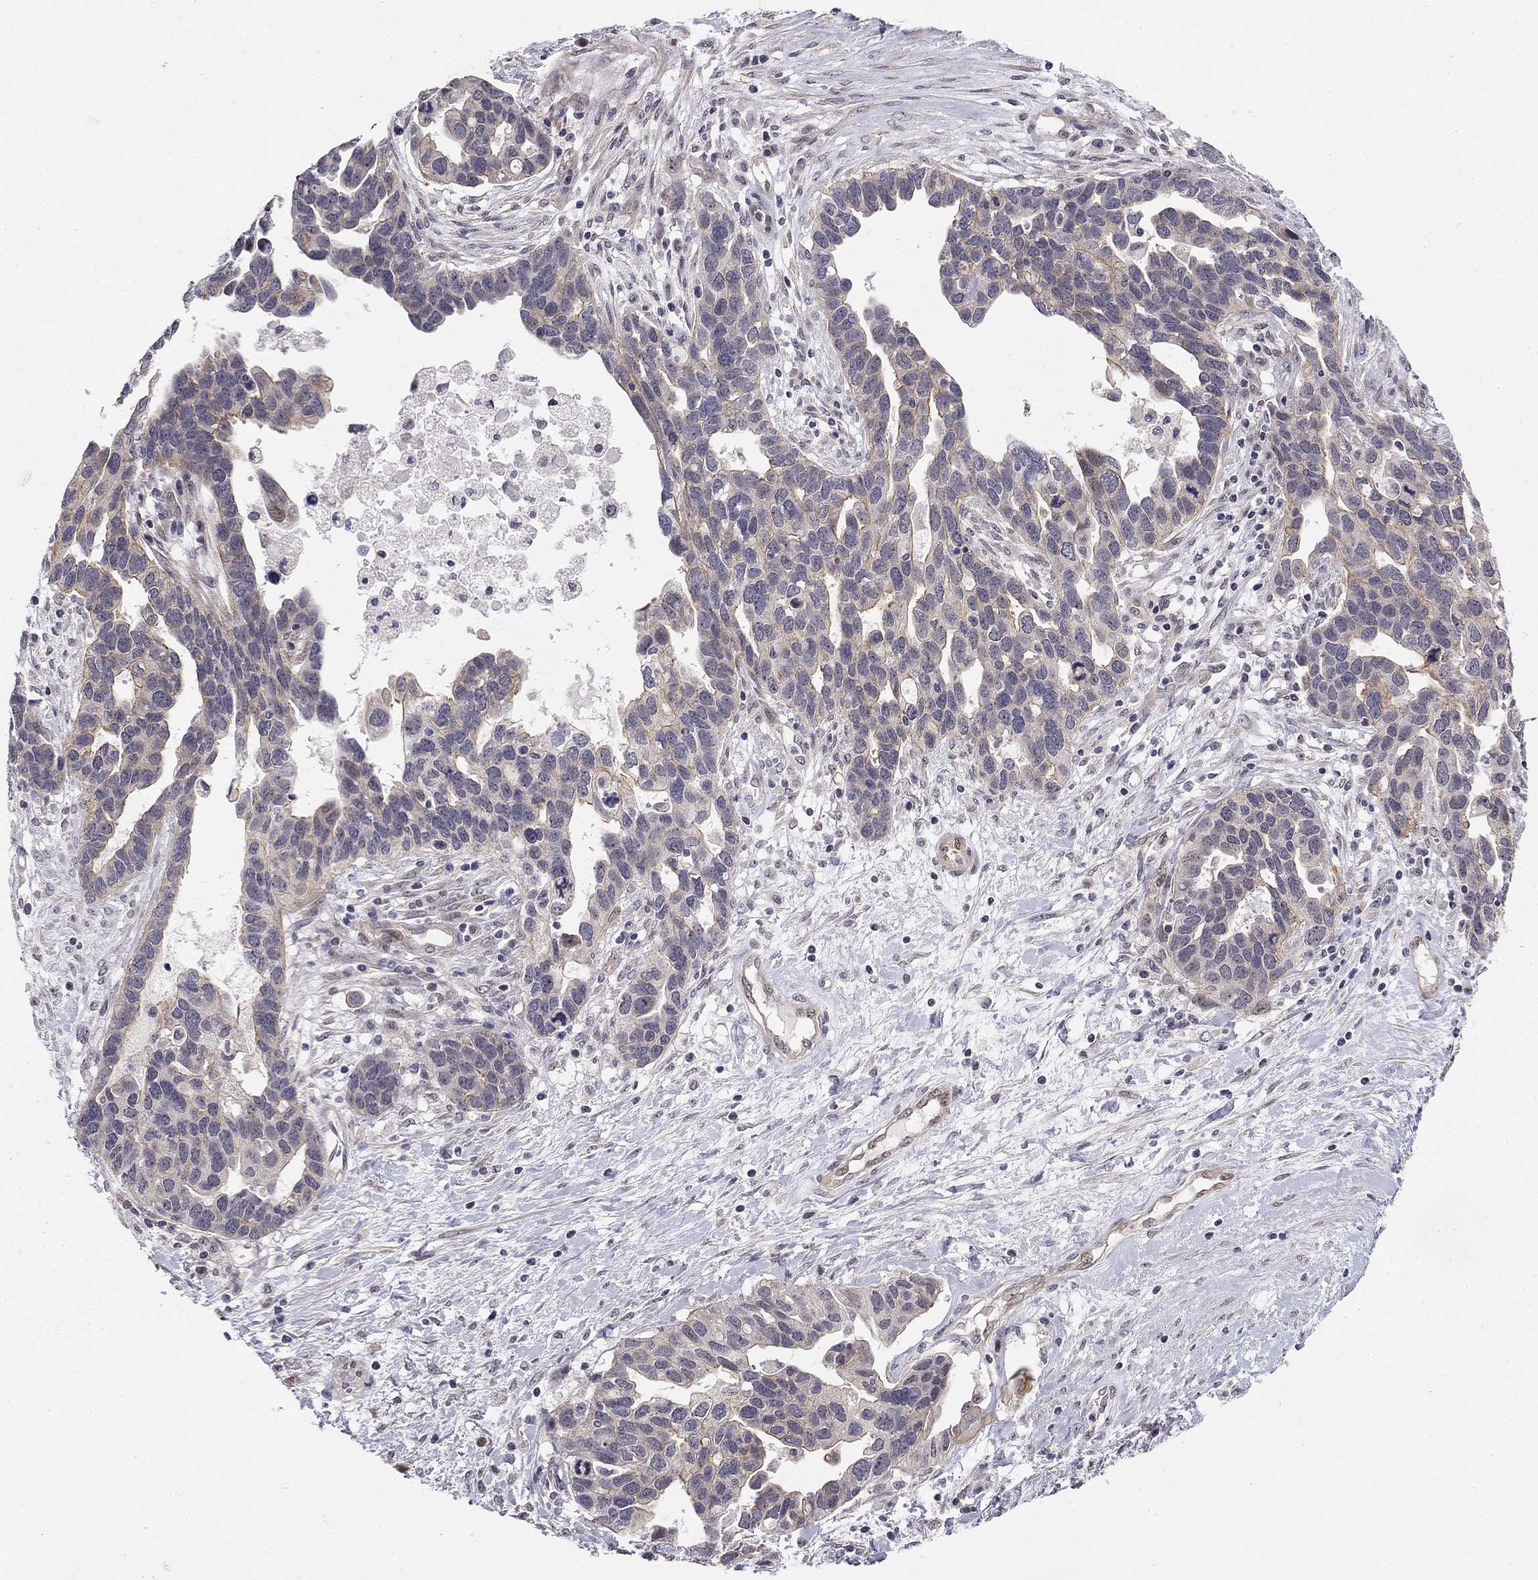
{"staining": {"intensity": "negative", "quantity": "none", "location": "none"}, "tissue": "ovarian cancer", "cell_type": "Tumor cells", "image_type": "cancer", "snomed": [{"axis": "morphology", "description": "Cystadenocarcinoma, serous, NOS"}, {"axis": "topography", "description": "Ovary"}], "caption": "There is no significant positivity in tumor cells of ovarian cancer (serous cystadenocarcinoma).", "gene": "STXBP6", "patient": {"sex": "female", "age": 54}}